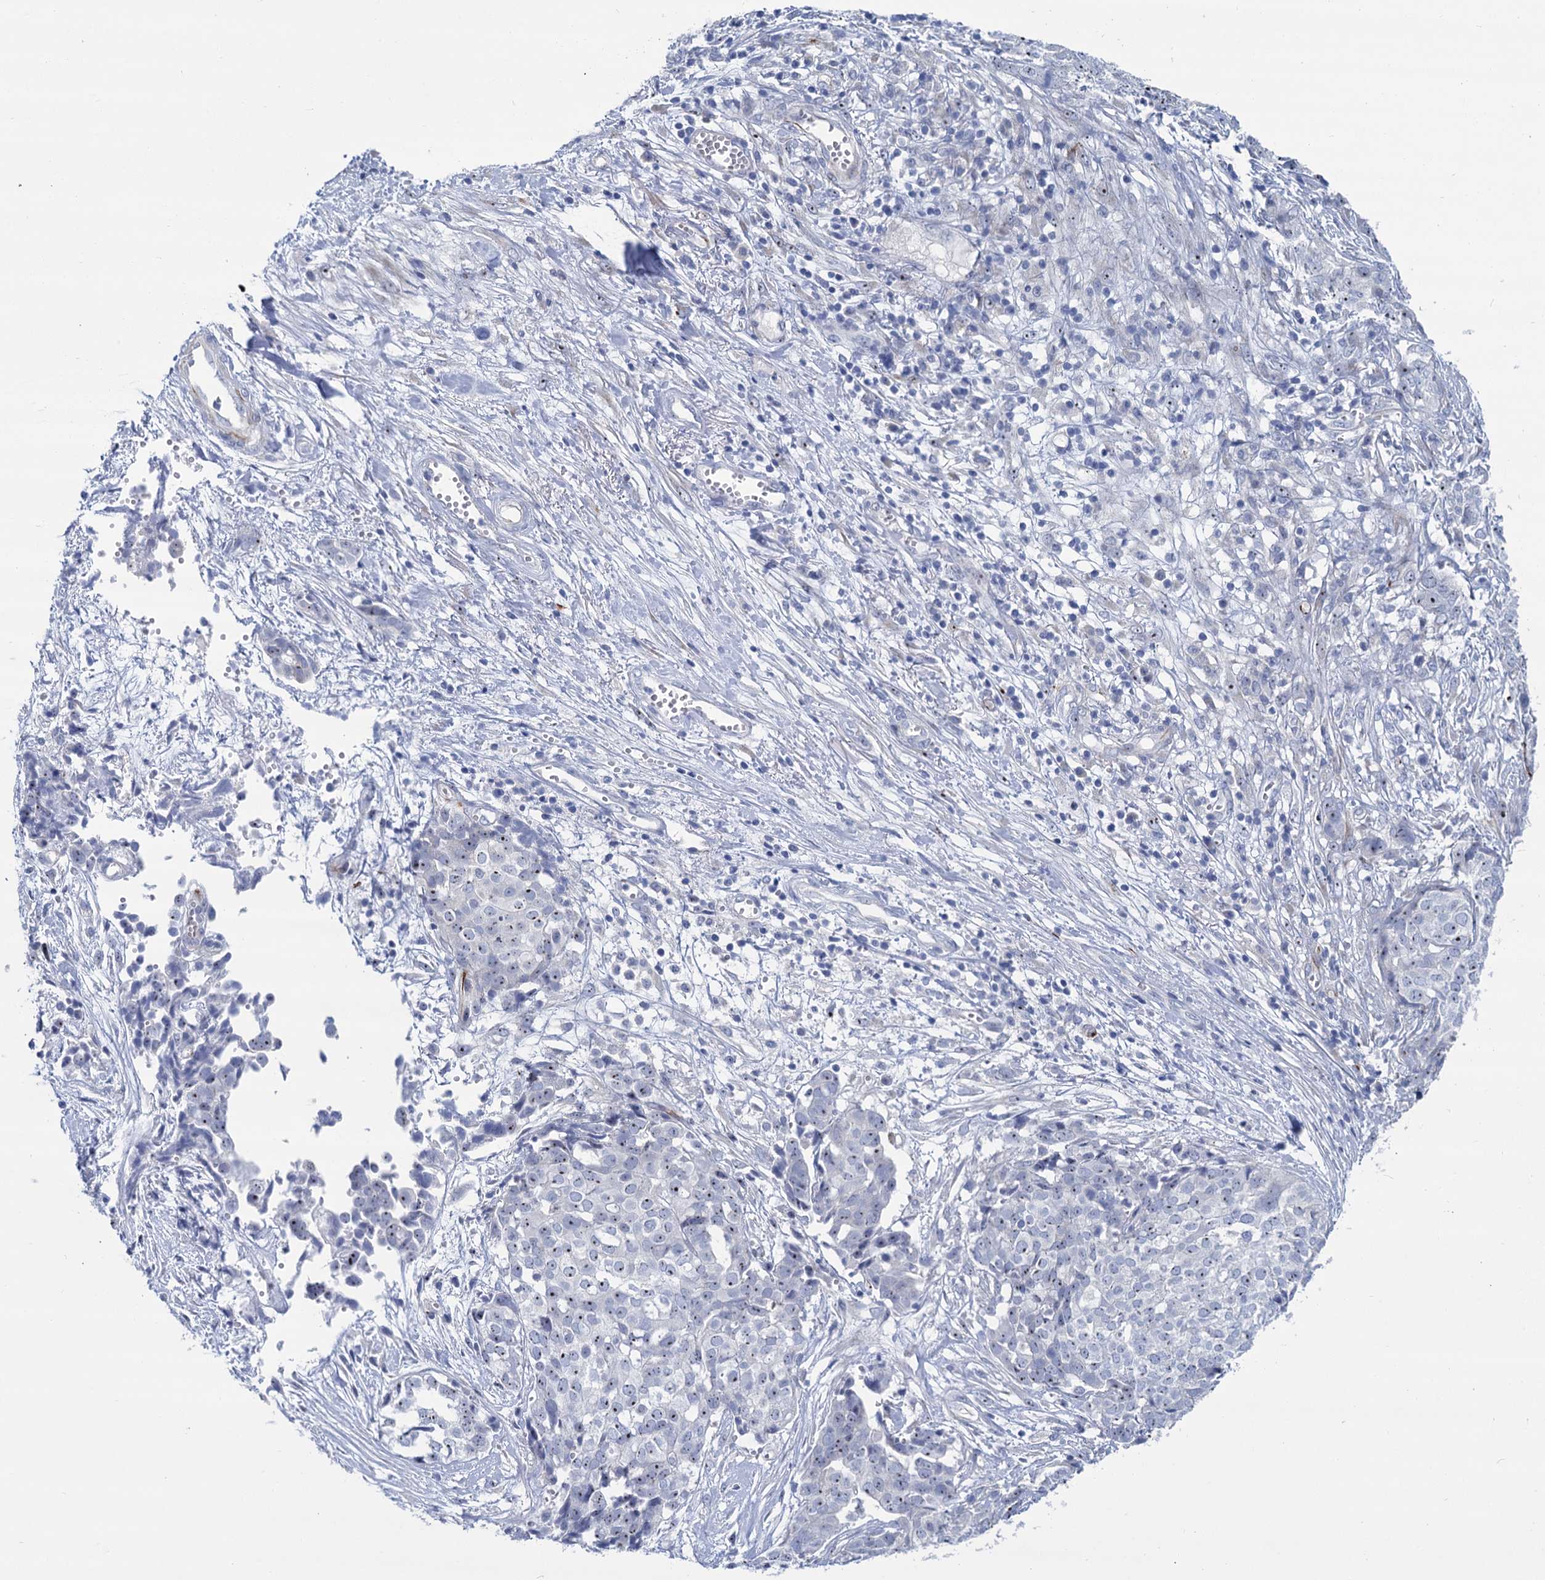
{"staining": {"intensity": "weak", "quantity": ">75%", "location": "nuclear"}, "tissue": "ovarian cancer", "cell_type": "Tumor cells", "image_type": "cancer", "snomed": [{"axis": "morphology", "description": "Cystadenocarcinoma, serous, NOS"}, {"axis": "topography", "description": "Soft tissue"}, {"axis": "topography", "description": "Ovary"}], "caption": "DAB immunohistochemical staining of human serous cystadenocarcinoma (ovarian) demonstrates weak nuclear protein positivity in approximately >75% of tumor cells.", "gene": "SH3TC2", "patient": {"sex": "female", "age": 57}}